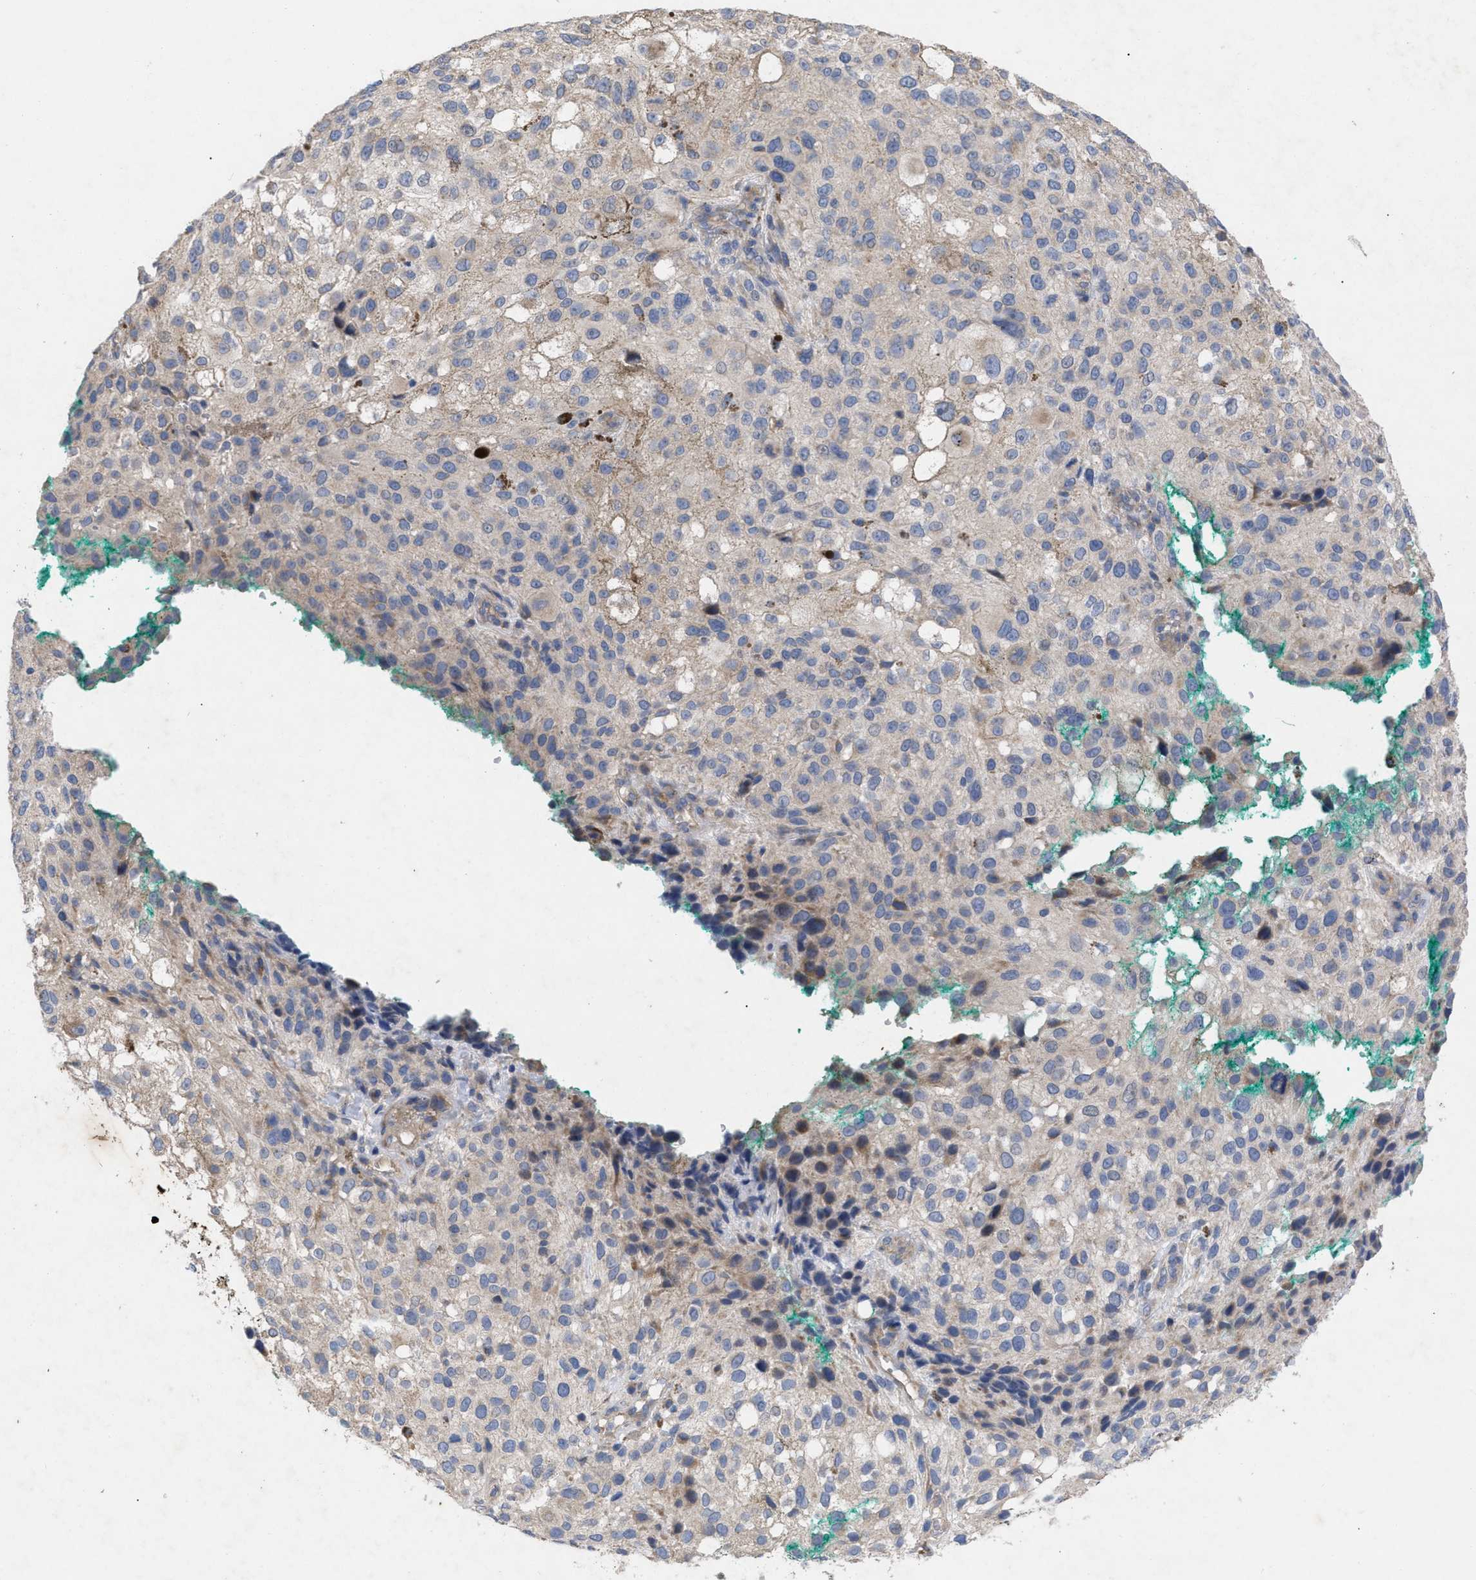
{"staining": {"intensity": "weak", "quantity": "<25%", "location": "cytoplasmic/membranous"}, "tissue": "melanoma", "cell_type": "Tumor cells", "image_type": "cancer", "snomed": [{"axis": "morphology", "description": "Necrosis, NOS"}, {"axis": "morphology", "description": "Malignant melanoma, NOS"}, {"axis": "topography", "description": "Skin"}], "caption": "An image of melanoma stained for a protein shows no brown staining in tumor cells.", "gene": "VIP", "patient": {"sex": "female", "age": 87}}